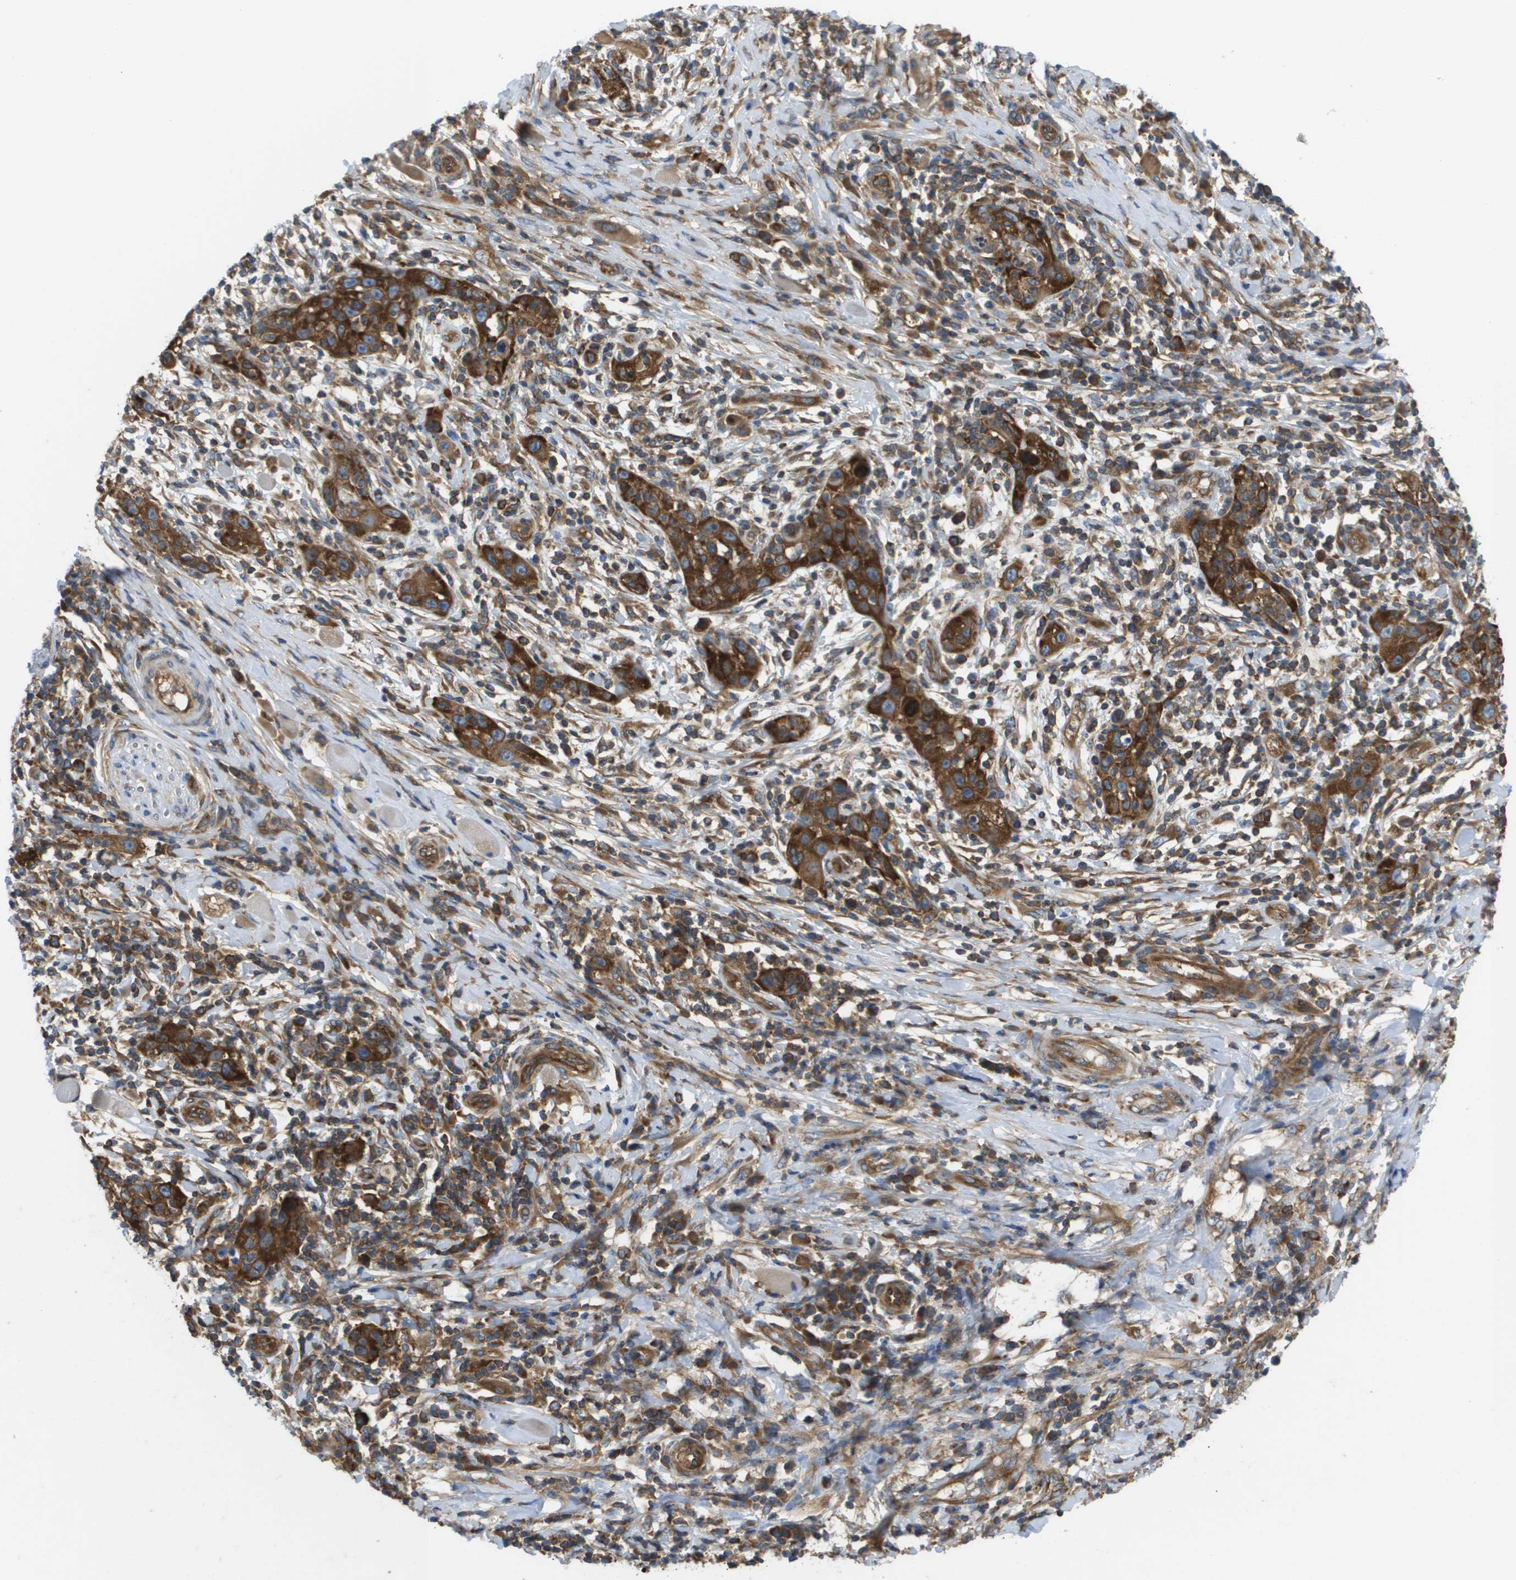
{"staining": {"intensity": "strong", "quantity": ">75%", "location": "cytoplasmic/membranous"}, "tissue": "skin cancer", "cell_type": "Tumor cells", "image_type": "cancer", "snomed": [{"axis": "morphology", "description": "Squamous cell carcinoma, NOS"}, {"axis": "topography", "description": "Skin"}], "caption": "The photomicrograph demonstrates staining of skin cancer (squamous cell carcinoma), revealing strong cytoplasmic/membranous protein staining (brown color) within tumor cells.", "gene": "EIF4G2", "patient": {"sex": "female", "age": 88}}